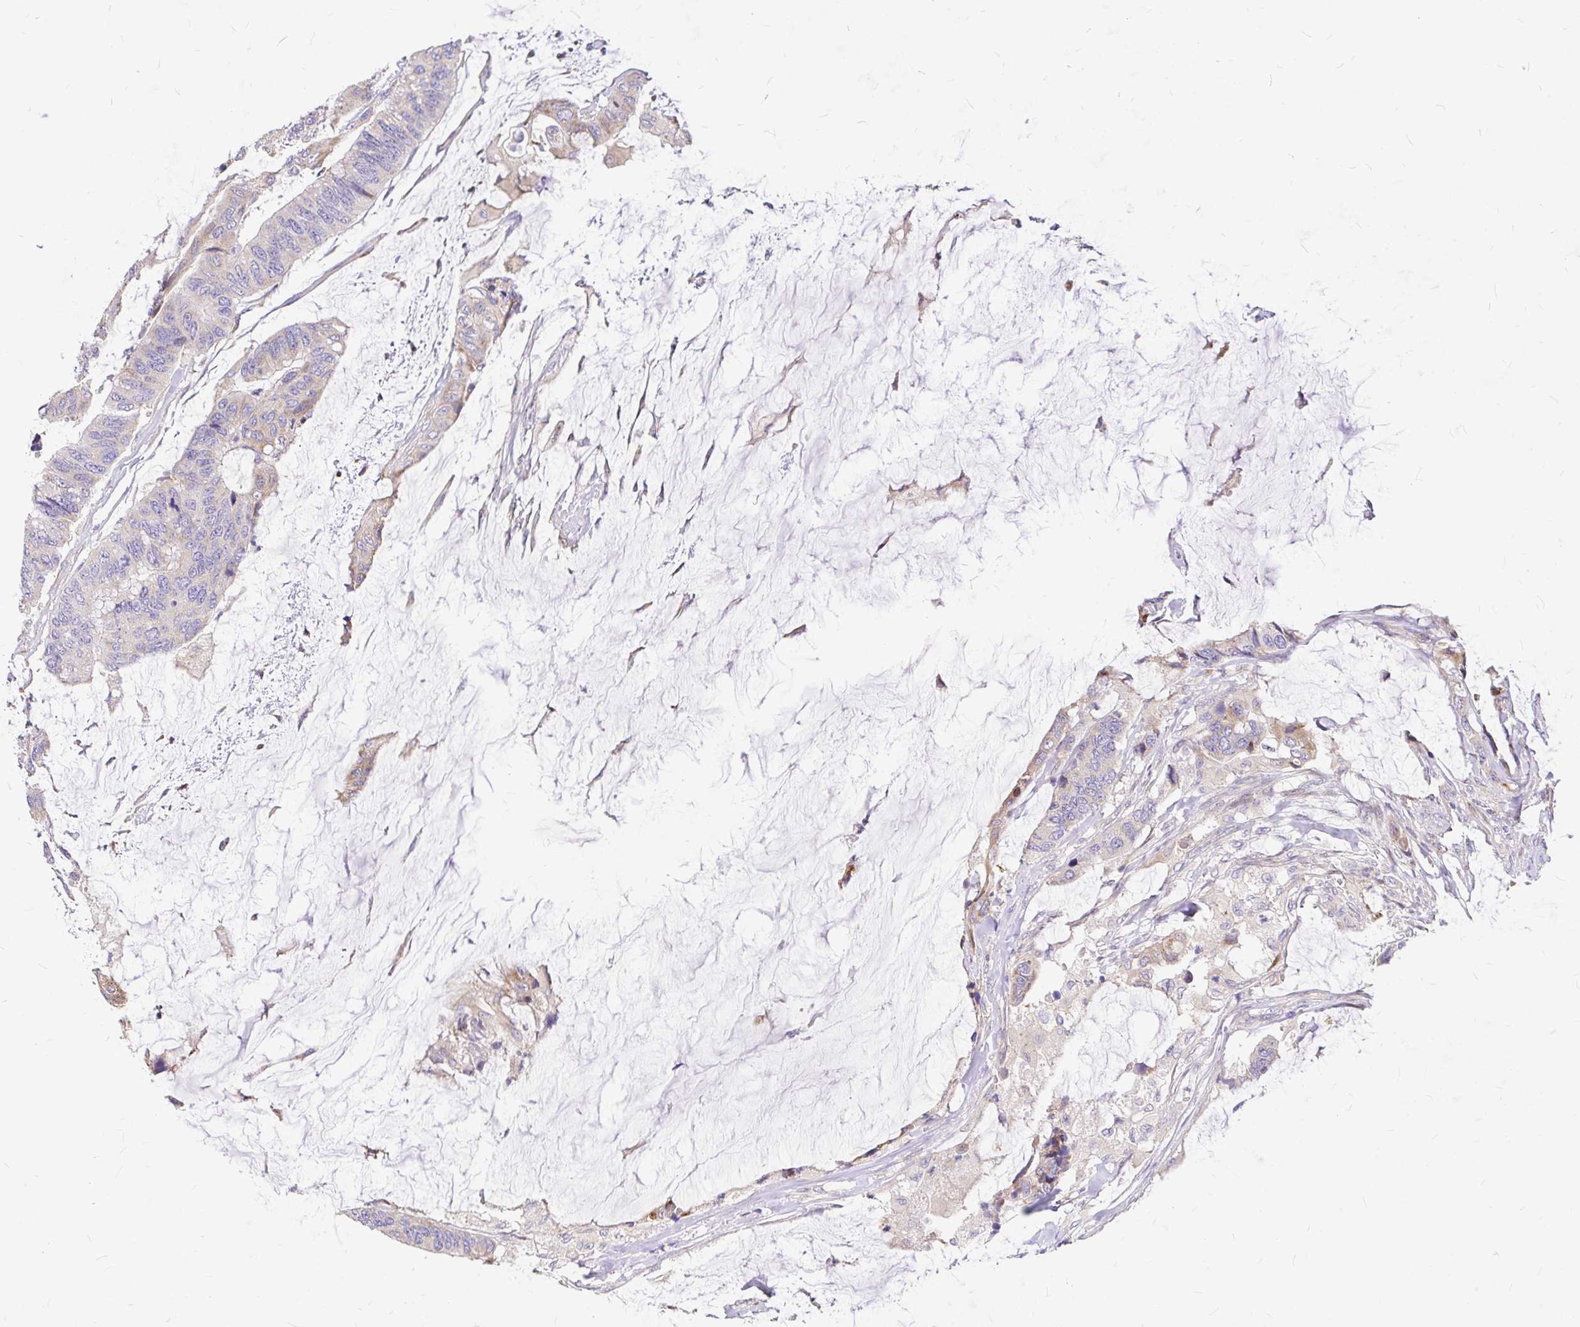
{"staining": {"intensity": "negative", "quantity": "none", "location": "none"}, "tissue": "colorectal cancer", "cell_type": "Tumor cells", "image_type": "cancer", "snomed": [{"axis": "morphology", "description": "Adenocarcinoma, NOS"}, {"axis": "topography", "description": "Rectum"}], "caption": "A histopathology image of colorectal adenocarcinoma stained for a protein shows no brown staining in tumor cells.", "gene": "GABBR2", "patient": {"sex": "female", "age": 59}}